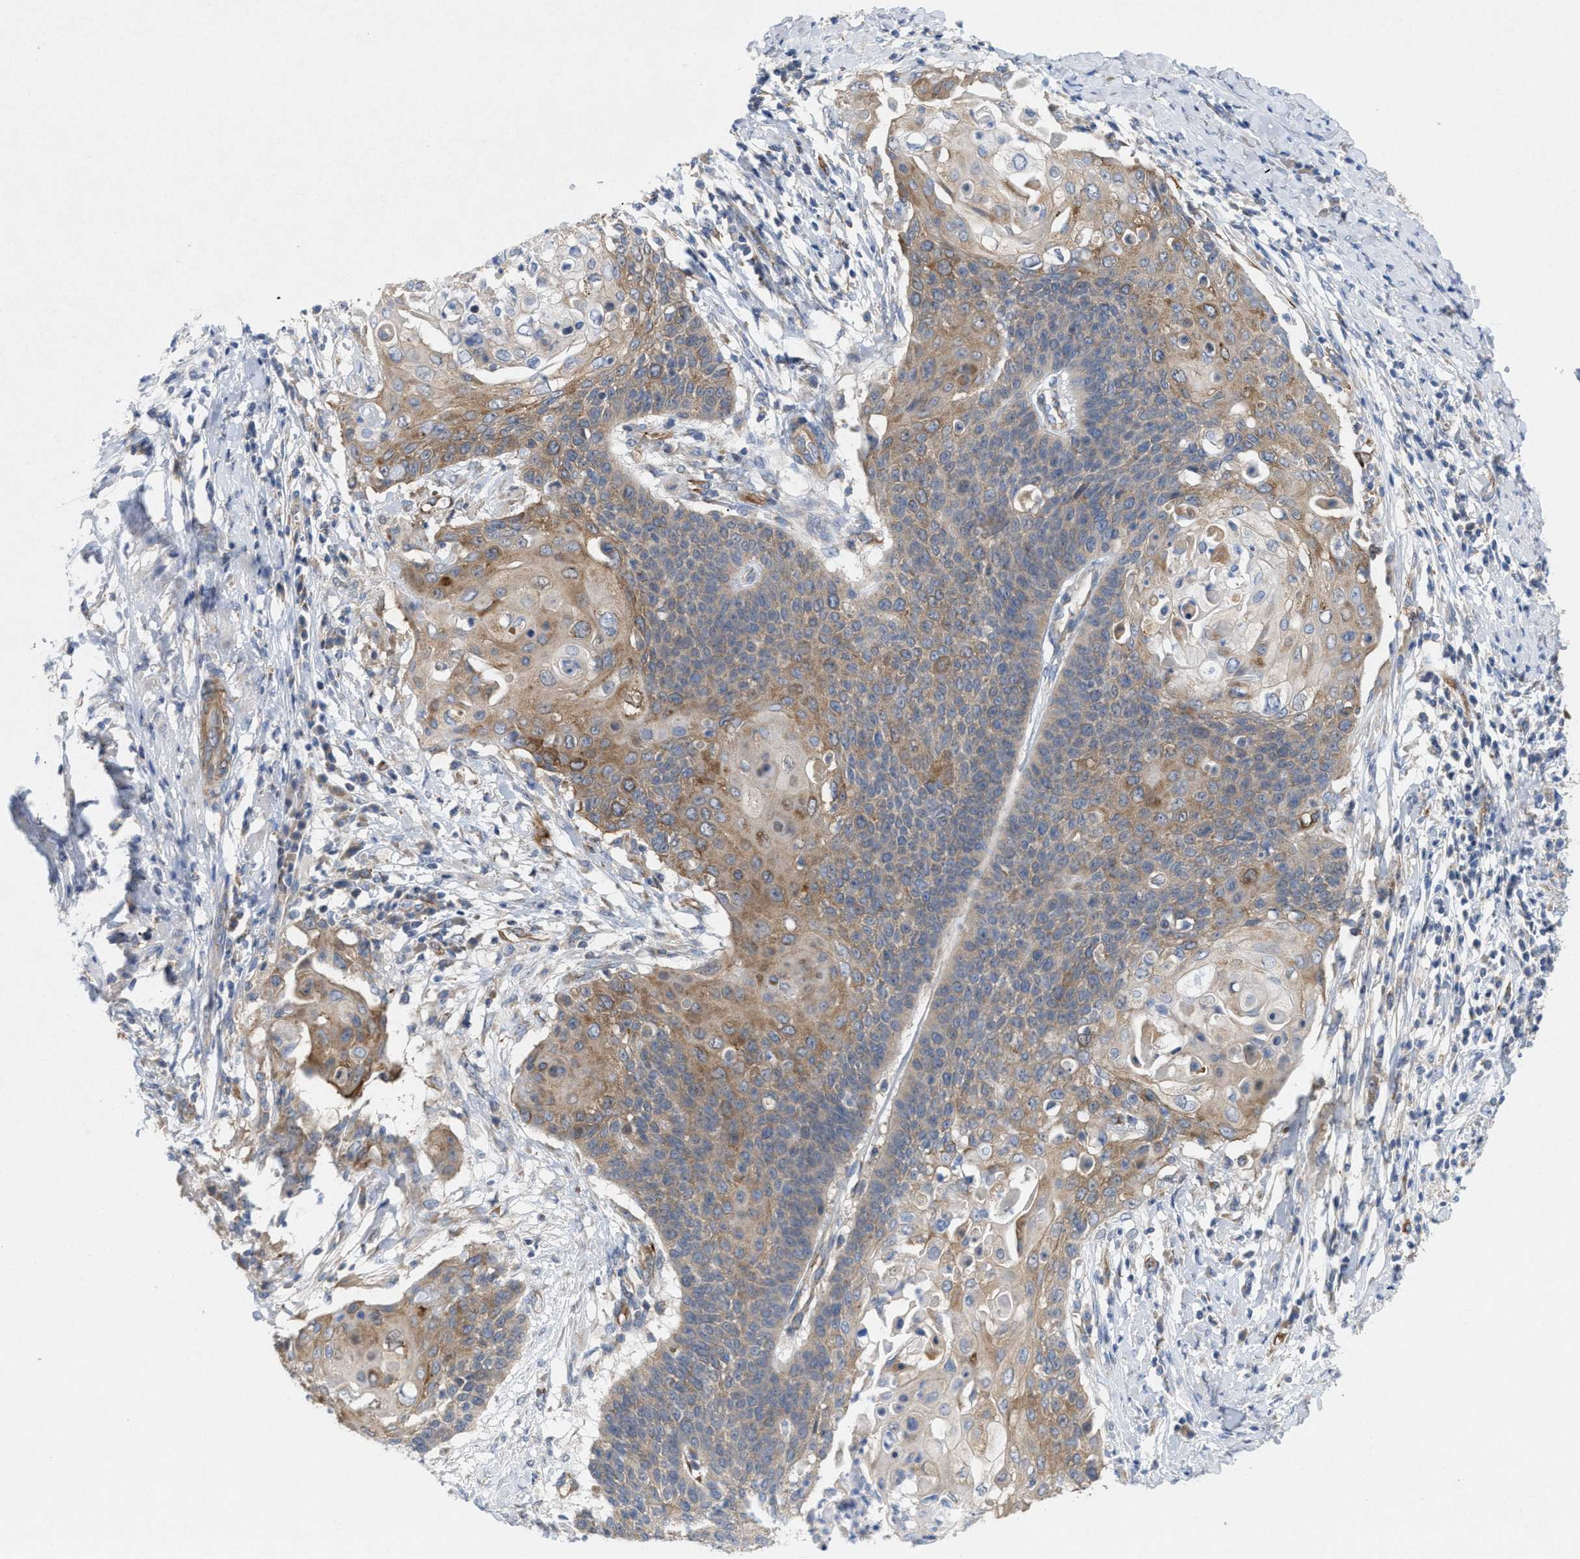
{"staining": {"intensity": "moderate", "quantity": ">75%", "location": "cytoplasmic/membranous"}, "tissue": "cervical cancer", "cell_type": "Tumor cells", "image_type": "cancer", "snomed": [{"axis": "morphology", "description": "Squamous cell carcinoma, NOS"}, {"axis": "topography", "description": "Cervix"}], "caption": "Brown immunohistochemical staining in human squamous cell carcinoma (cervical) displays moderate cytoplasmic/membranous staining in about >75% of tumor cells. The staining was performed using DAB to visualize the protein expression in brown, while the nuclei were stained in blue with hematoxylin (Magnification: 20x).", "gene": "UBAP2", "patient": {"sex": "female", "age": 39}}